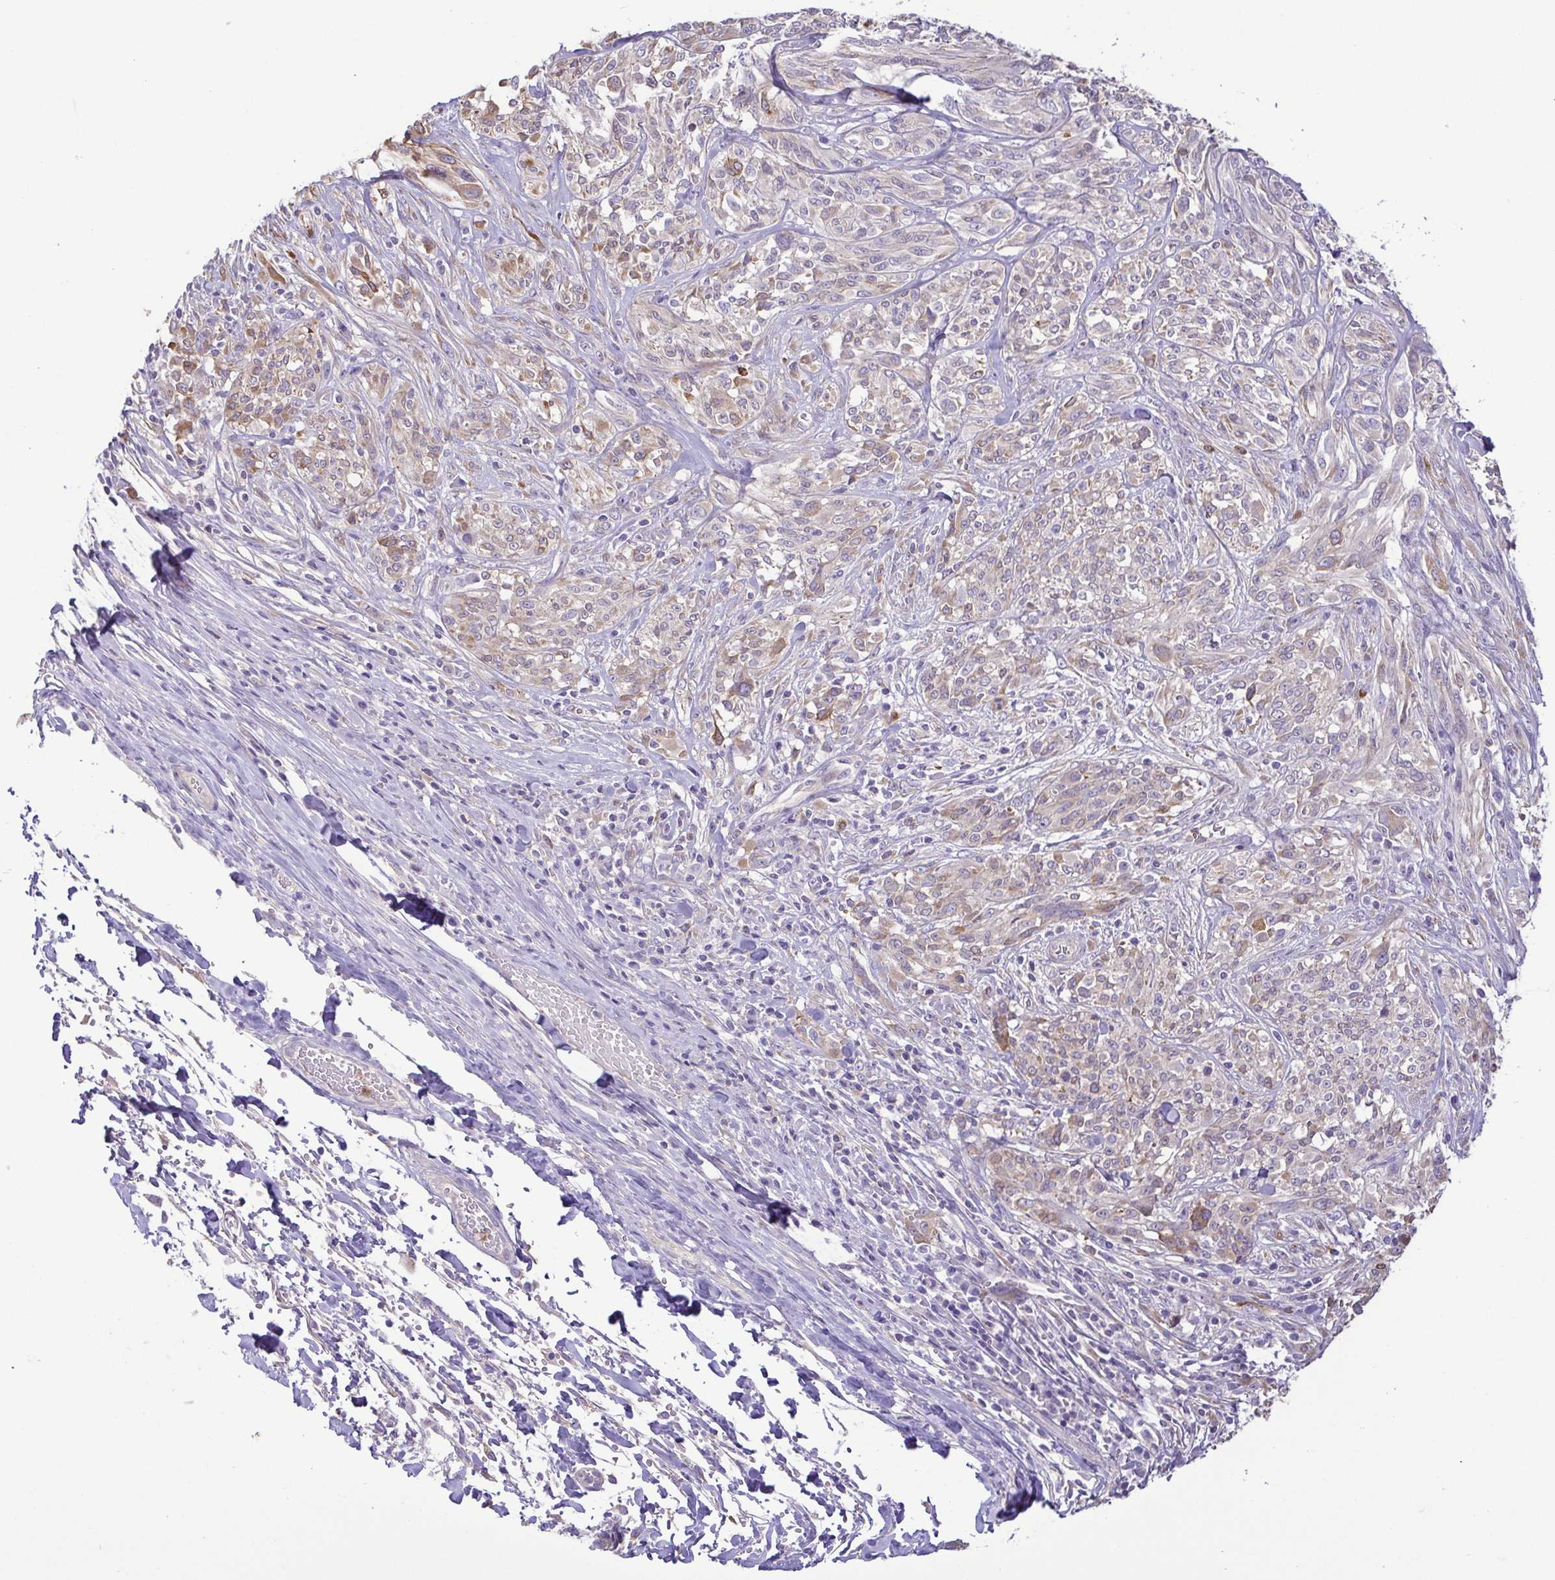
{"staining": {"intensity": "weak", "quantity": "25%-75%", "location": "cytoplasmic/membranous"}, "tissue": "melanoma", "cell_type": "Tumor cells", "image_type": "cancer", "snomed": [{"axis": "morphology", "description": "Malignant melanoma, NOS"}, {"axis": "topography", "description": "Skin"}], "caption": "Immunohistochemistry photomicrograph of neoplastic tissue: human malignant melanoma stained using immunohistochemistry (IHC) shows low levels of weak protein expression localized specifically in the cytoplasmic/membranous of tumor cells, appearing as a cytoplasmic/membranous brown color.", "gene": "MYL10", "patient": {"sex": "female", "age": 91}}